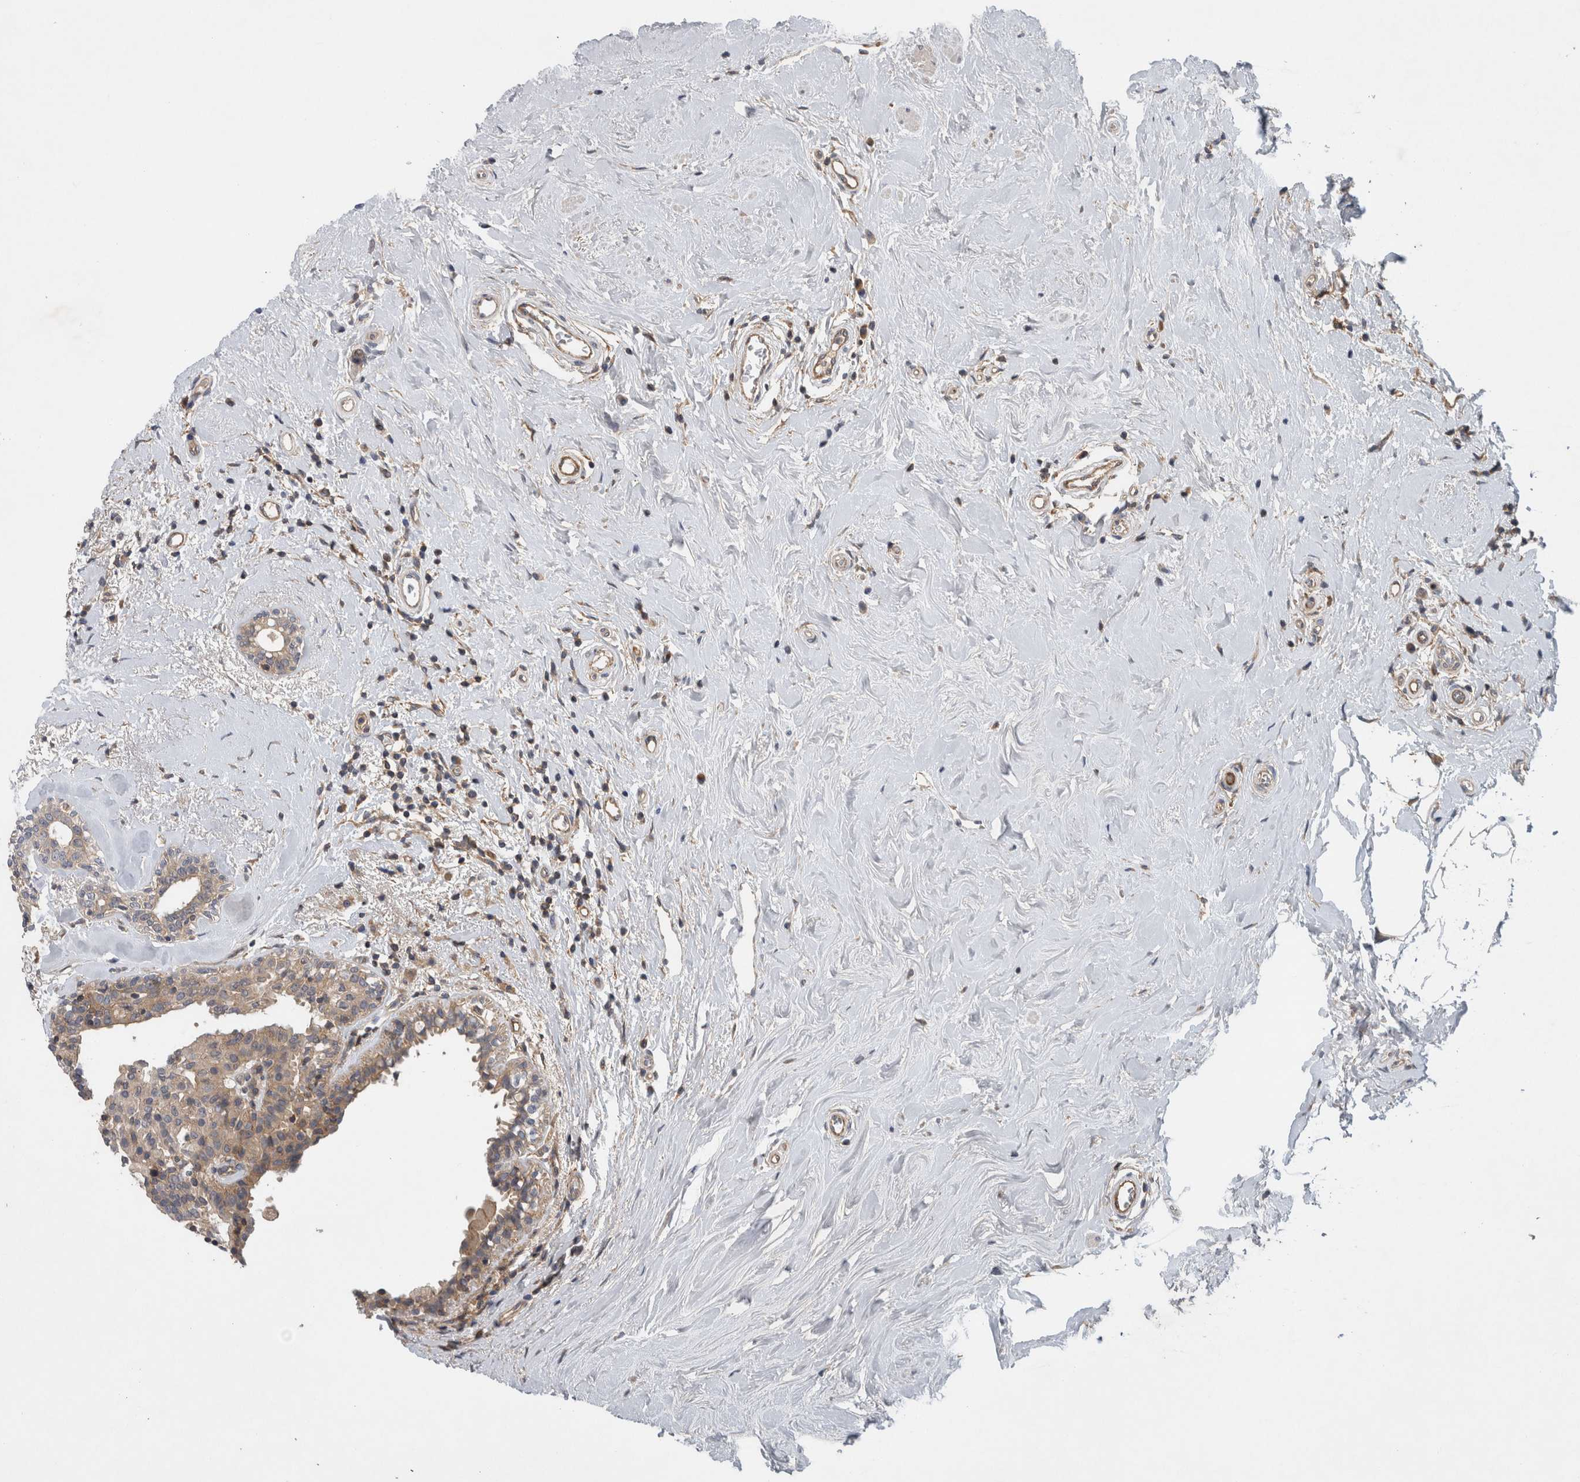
{"staining": {"intensity": "weak", "quantity": ">75%", "location": "cytoplasmic/membranous"}, "tissue": "breast cancer", "cell_type": "Tumor cells", "image_type": "cancer", "snomed": [{"axis": "morphology", "description": "Duct carcinoma"}, {"axis": "topography", "description": "Breast"}], "caption": "Immunohistochemistry image of neoplastic tissue: breast cancer stained using immunohistochemistry (IHC) displays low levels of weak protein expression localized specifically in the cytoplasmic/membranous of tumor cells, appearing as a cytoplasmic/membranous brown color.", "gene": "SCARA5", "patient": {"sex": "female", "age": 55}}